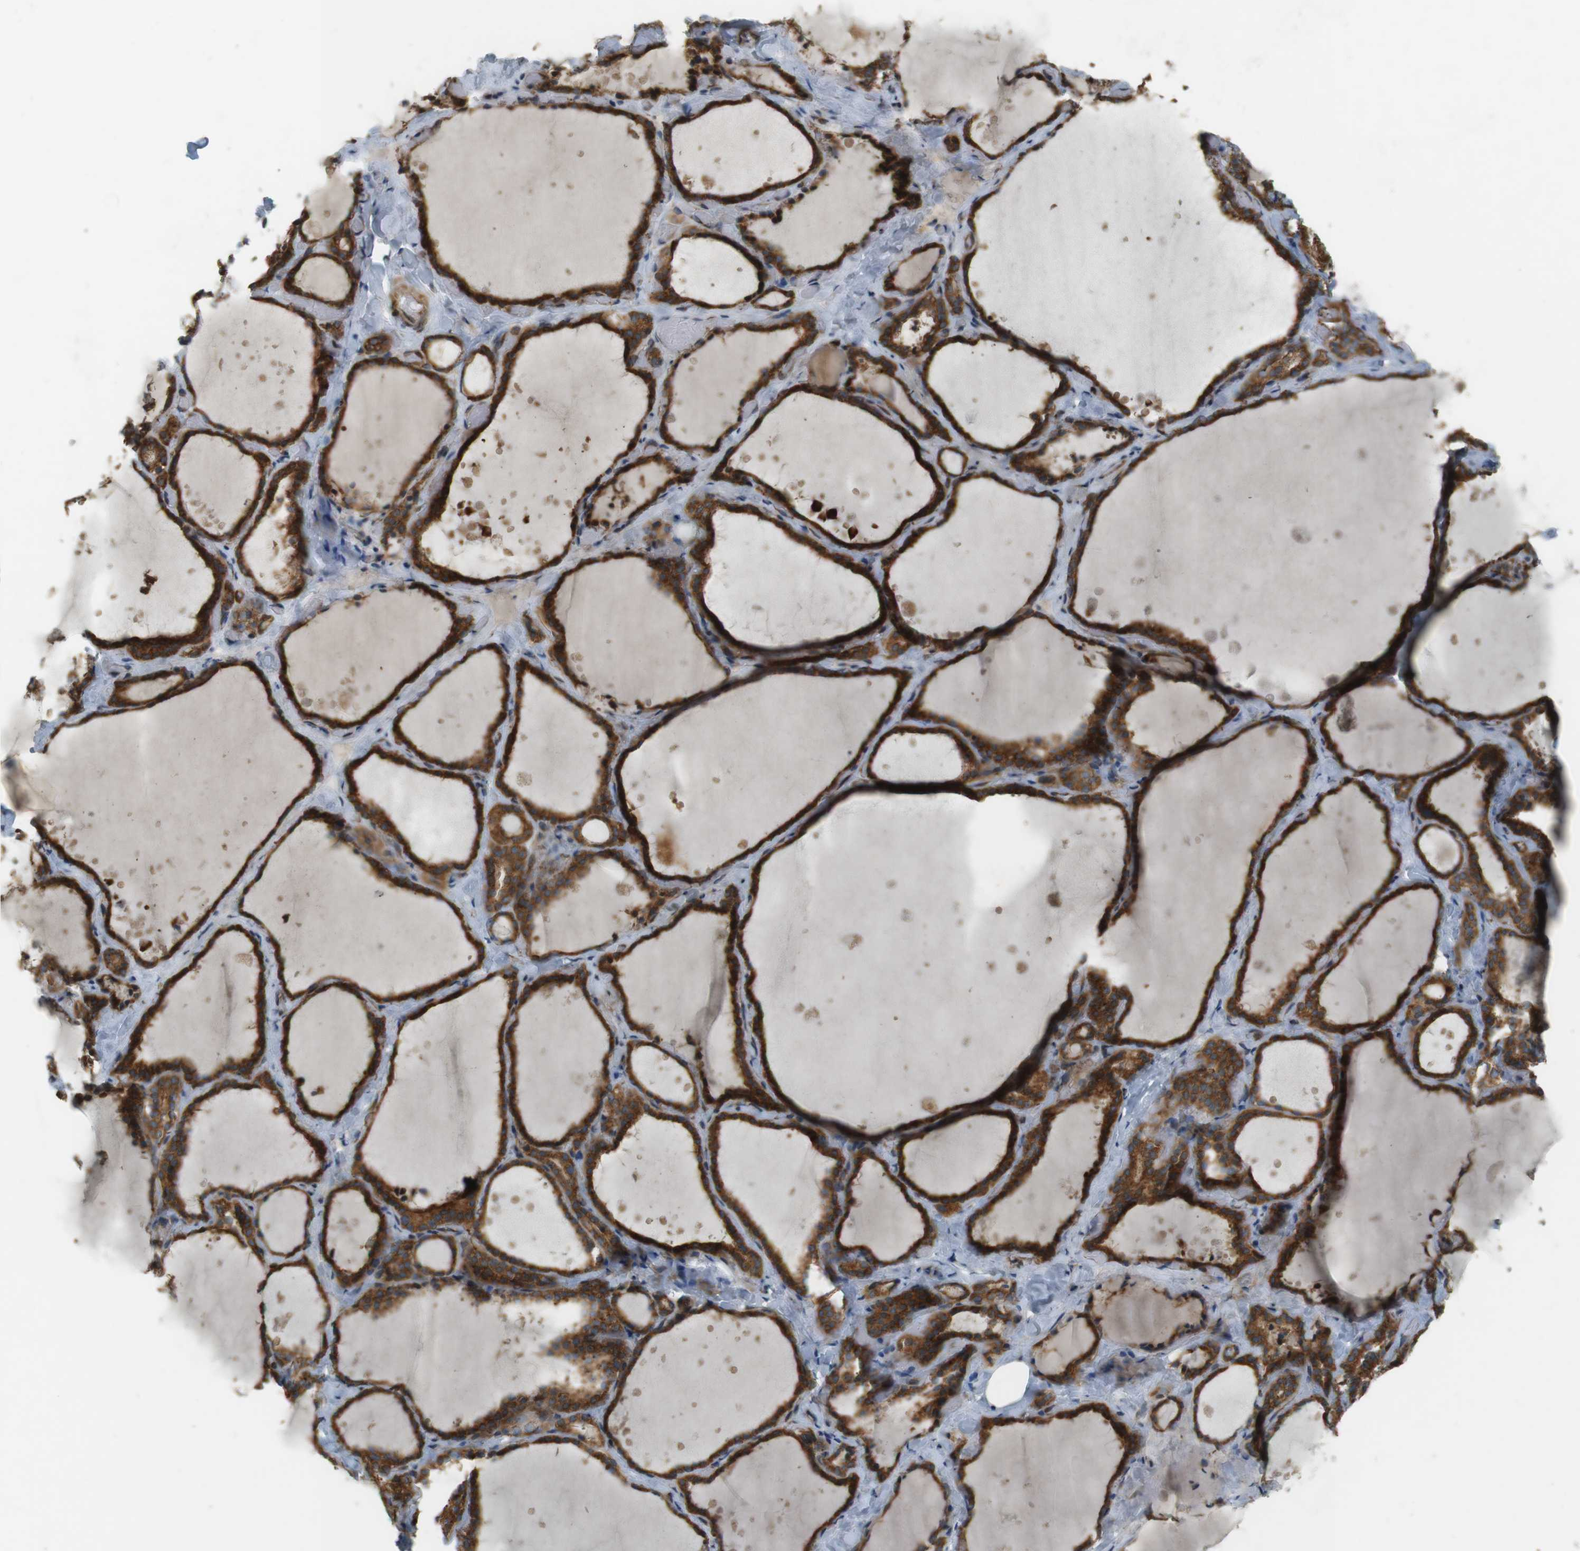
{"staining": {"intensity": "strong", "quantity": ">75%", "location": "cytoplasmic/membranous"}, "tissue": "thyroid gland", "cell_type": "Glandular cells", "image_type": "normal", "snomed": [{"axis": "morphology", "description": "Normal tissue, NOS"}, {"axis": "topography", "description": "Thyroid gland"}], "caption": "Immunohistochemical staining of benign thyroid gland reveals high levels of strong cytoplasmic/membranous staining in about >75% of glandular cells. The staining was performed using DAB (3,3'-diaminobenzidine) to visualize the protein expression in brown, while the nuclei were stained in blue with hematoxylin (Magnification: 20x).", "gene": "SLC41A1", "patient": {"sex": "female", "age": 44}}